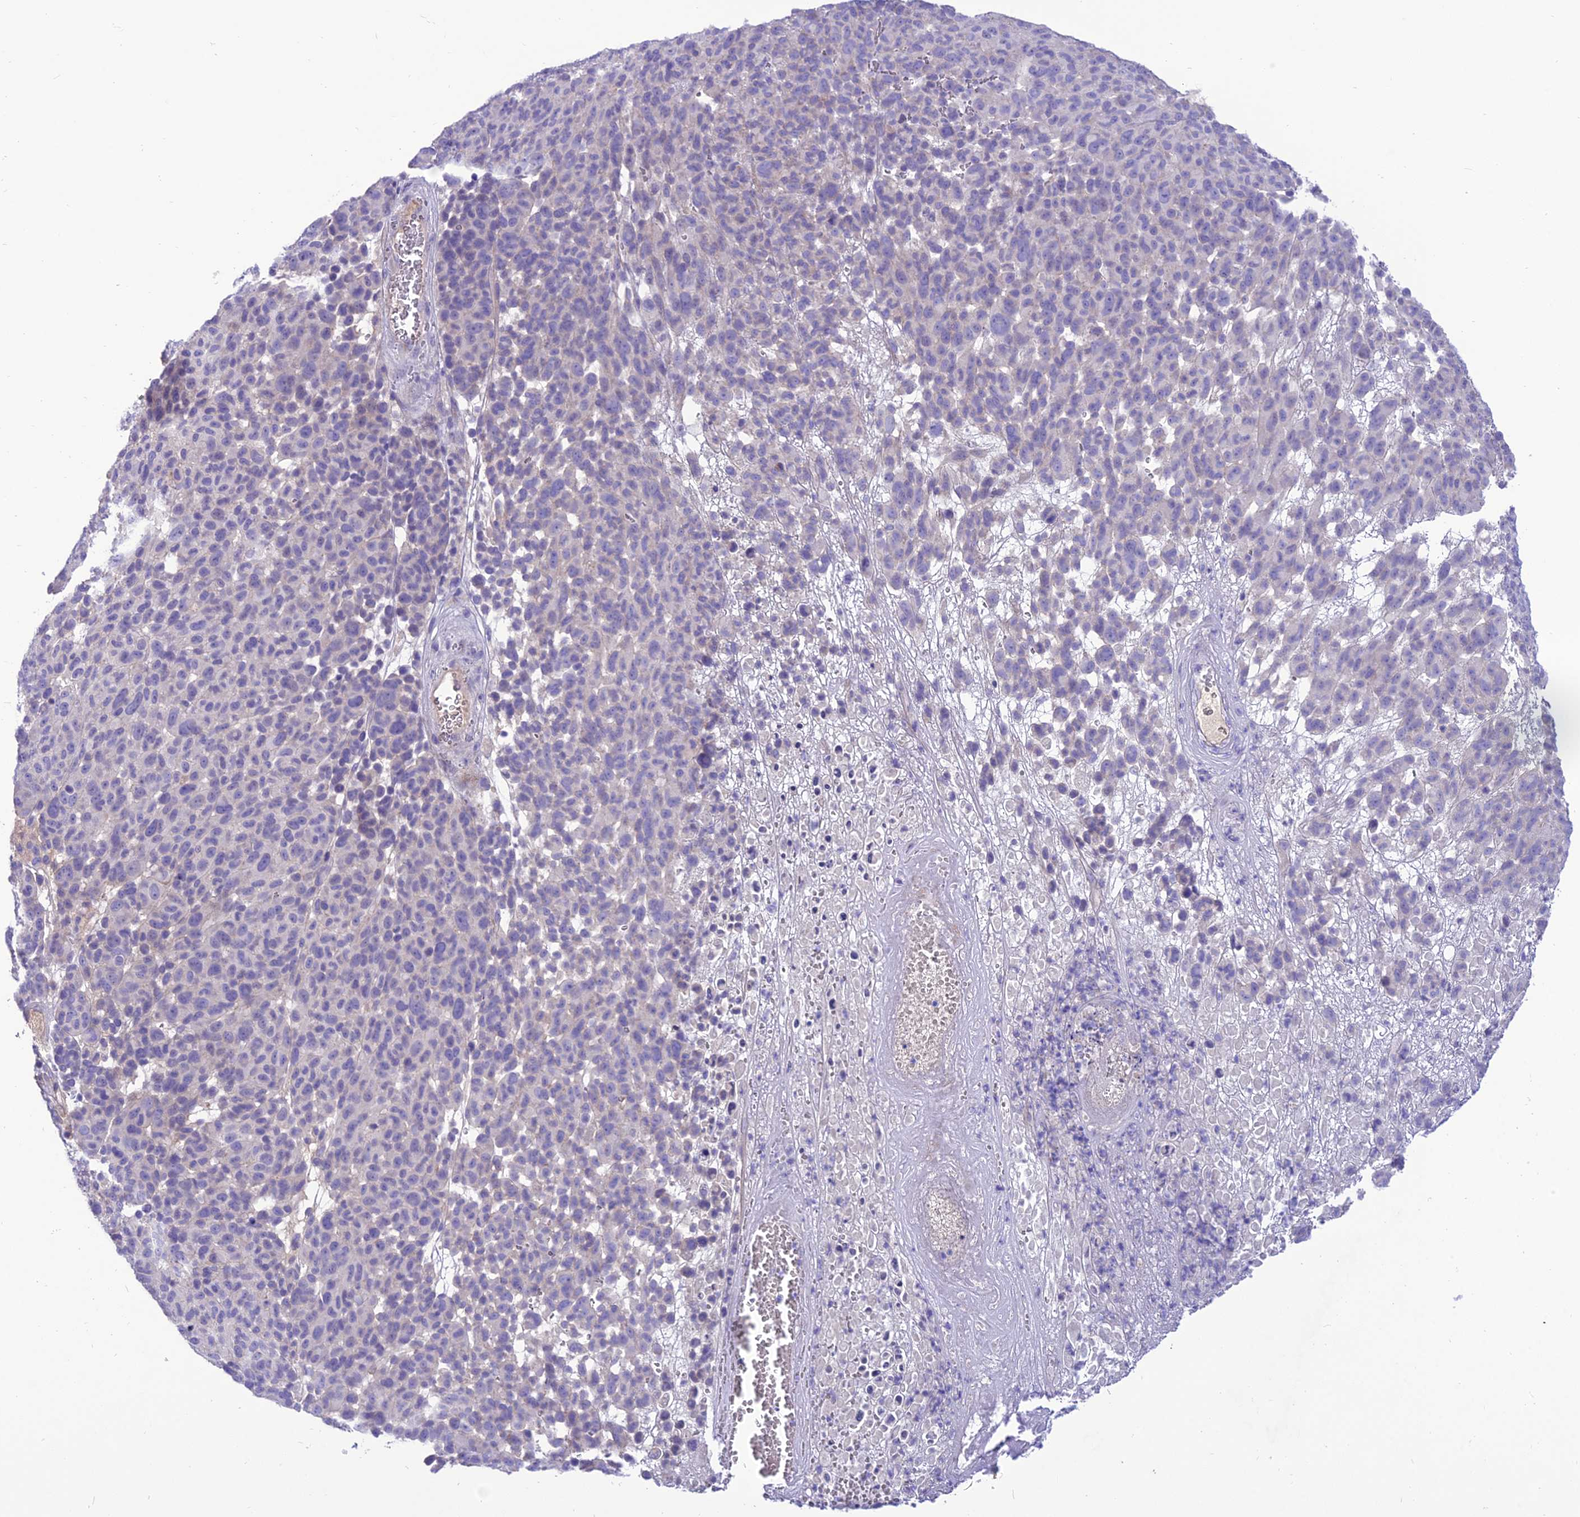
{"staining": {"intensity": "negative", "quantity": "none", "location": "none"}, "tissue": "melanoma", "cell_type": "Tumor cells", "image_type": "cancer", "snomed": [{"axis": "morphology", "description": "Malignant melanoma, NOS"}, {"axis": "topography", "description": "Skin"}], "caption": "A micrograph of human melanoma is negative for staining in tumor cells.", "gene": "TEKT3", "patient": {"sex": "male", "age": 49}}